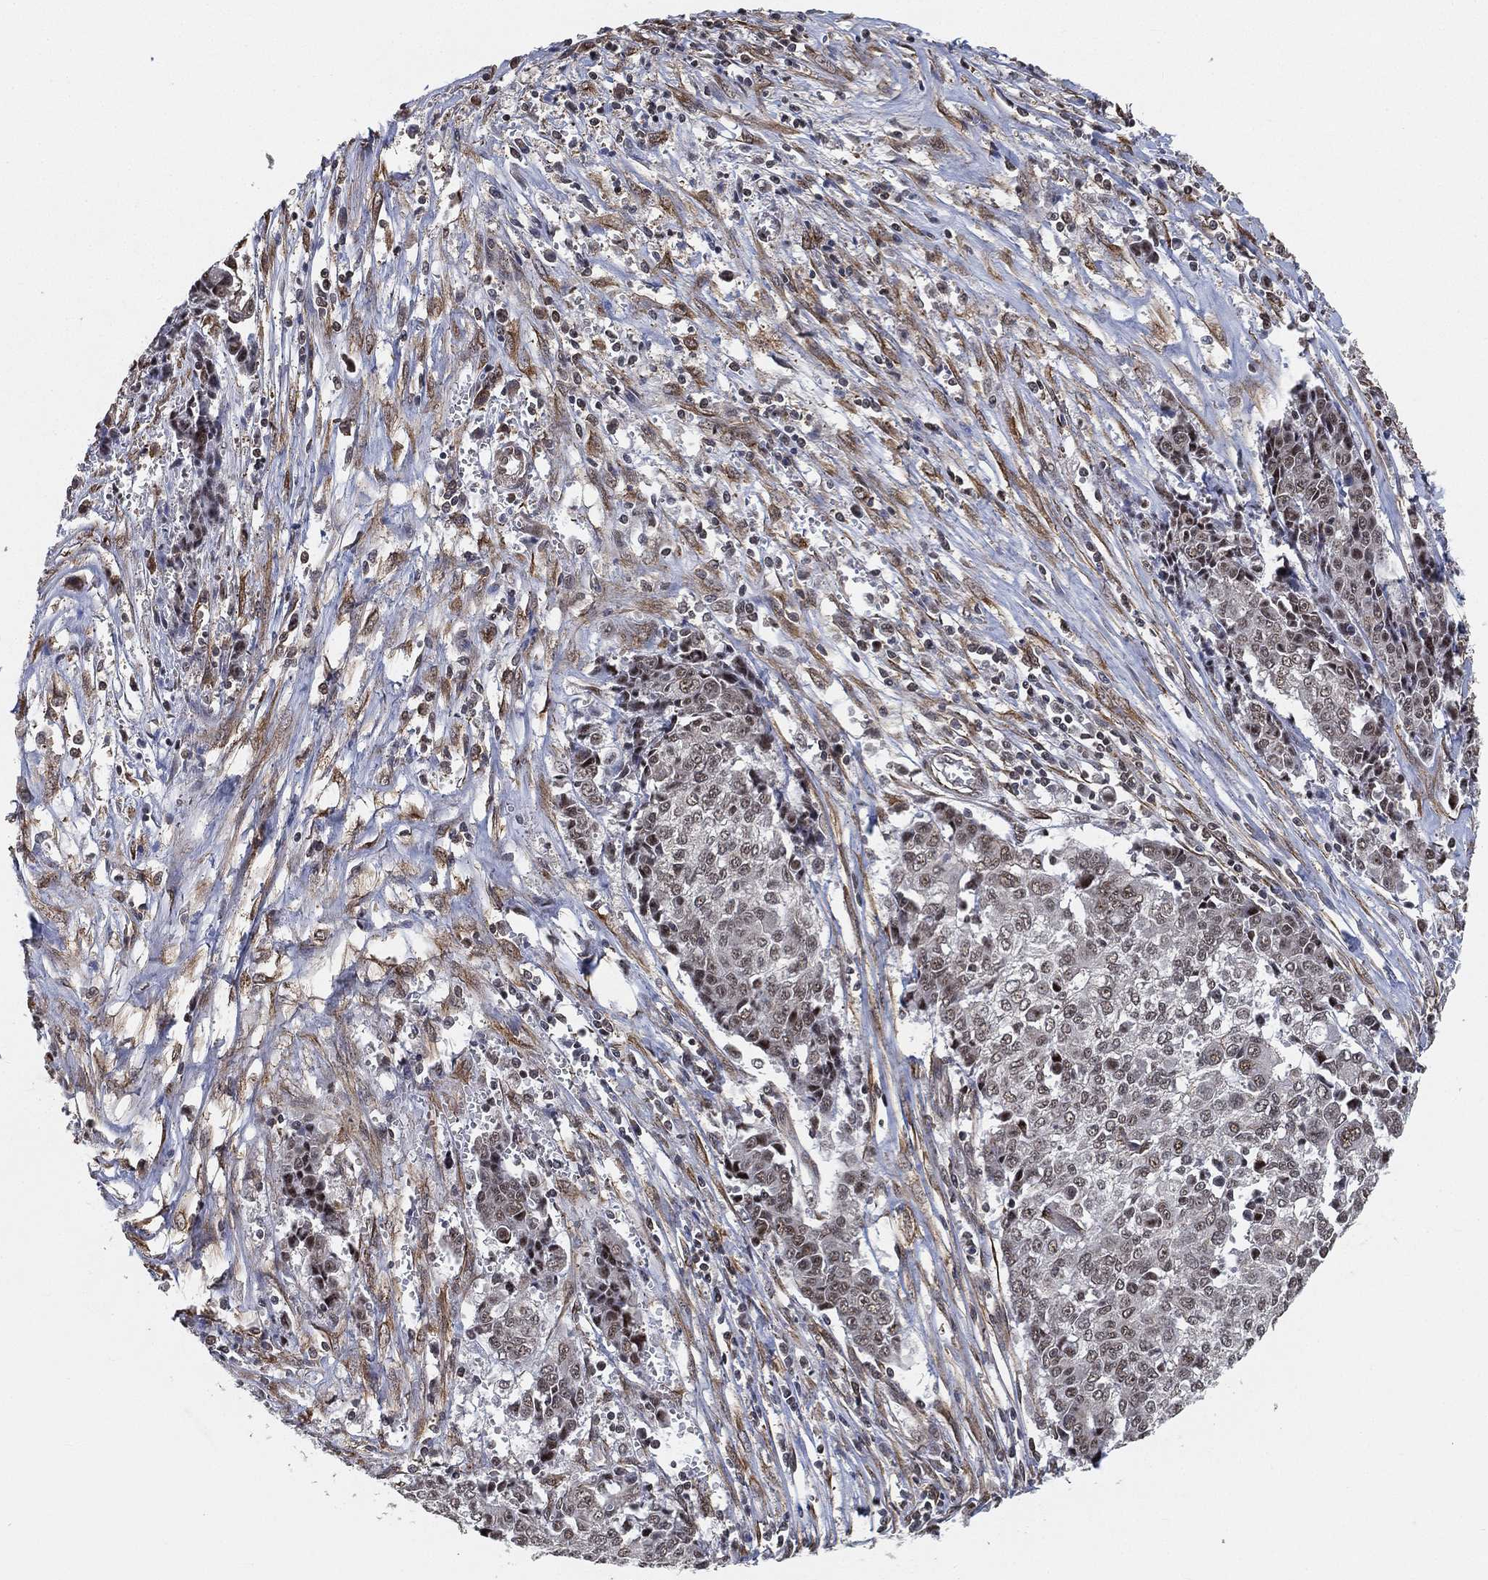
{"staining": {"intensity": "weak", "quantity": "<25%", "location": "nuclear"}, "tissue": "ovarian cancer", "cell_type": "Tumor cells", "image_type": "cancer", "snomed": [{"axis": "morphology", "description": "Carcinoma, endometroid"}, {"axis": "topography", "description": "Ovary"}], "caption": "Tumor cells show no significant protein positivity in ovarian cancer (endometroid carcinoma). The staining is performed using DAB (3,3'-diaminobenzidine) brown chromogen with nuclei counter-stained in using hematoxylin.", "gene": "RSRC2", "patient": {"sex": "female", "age": 42}}